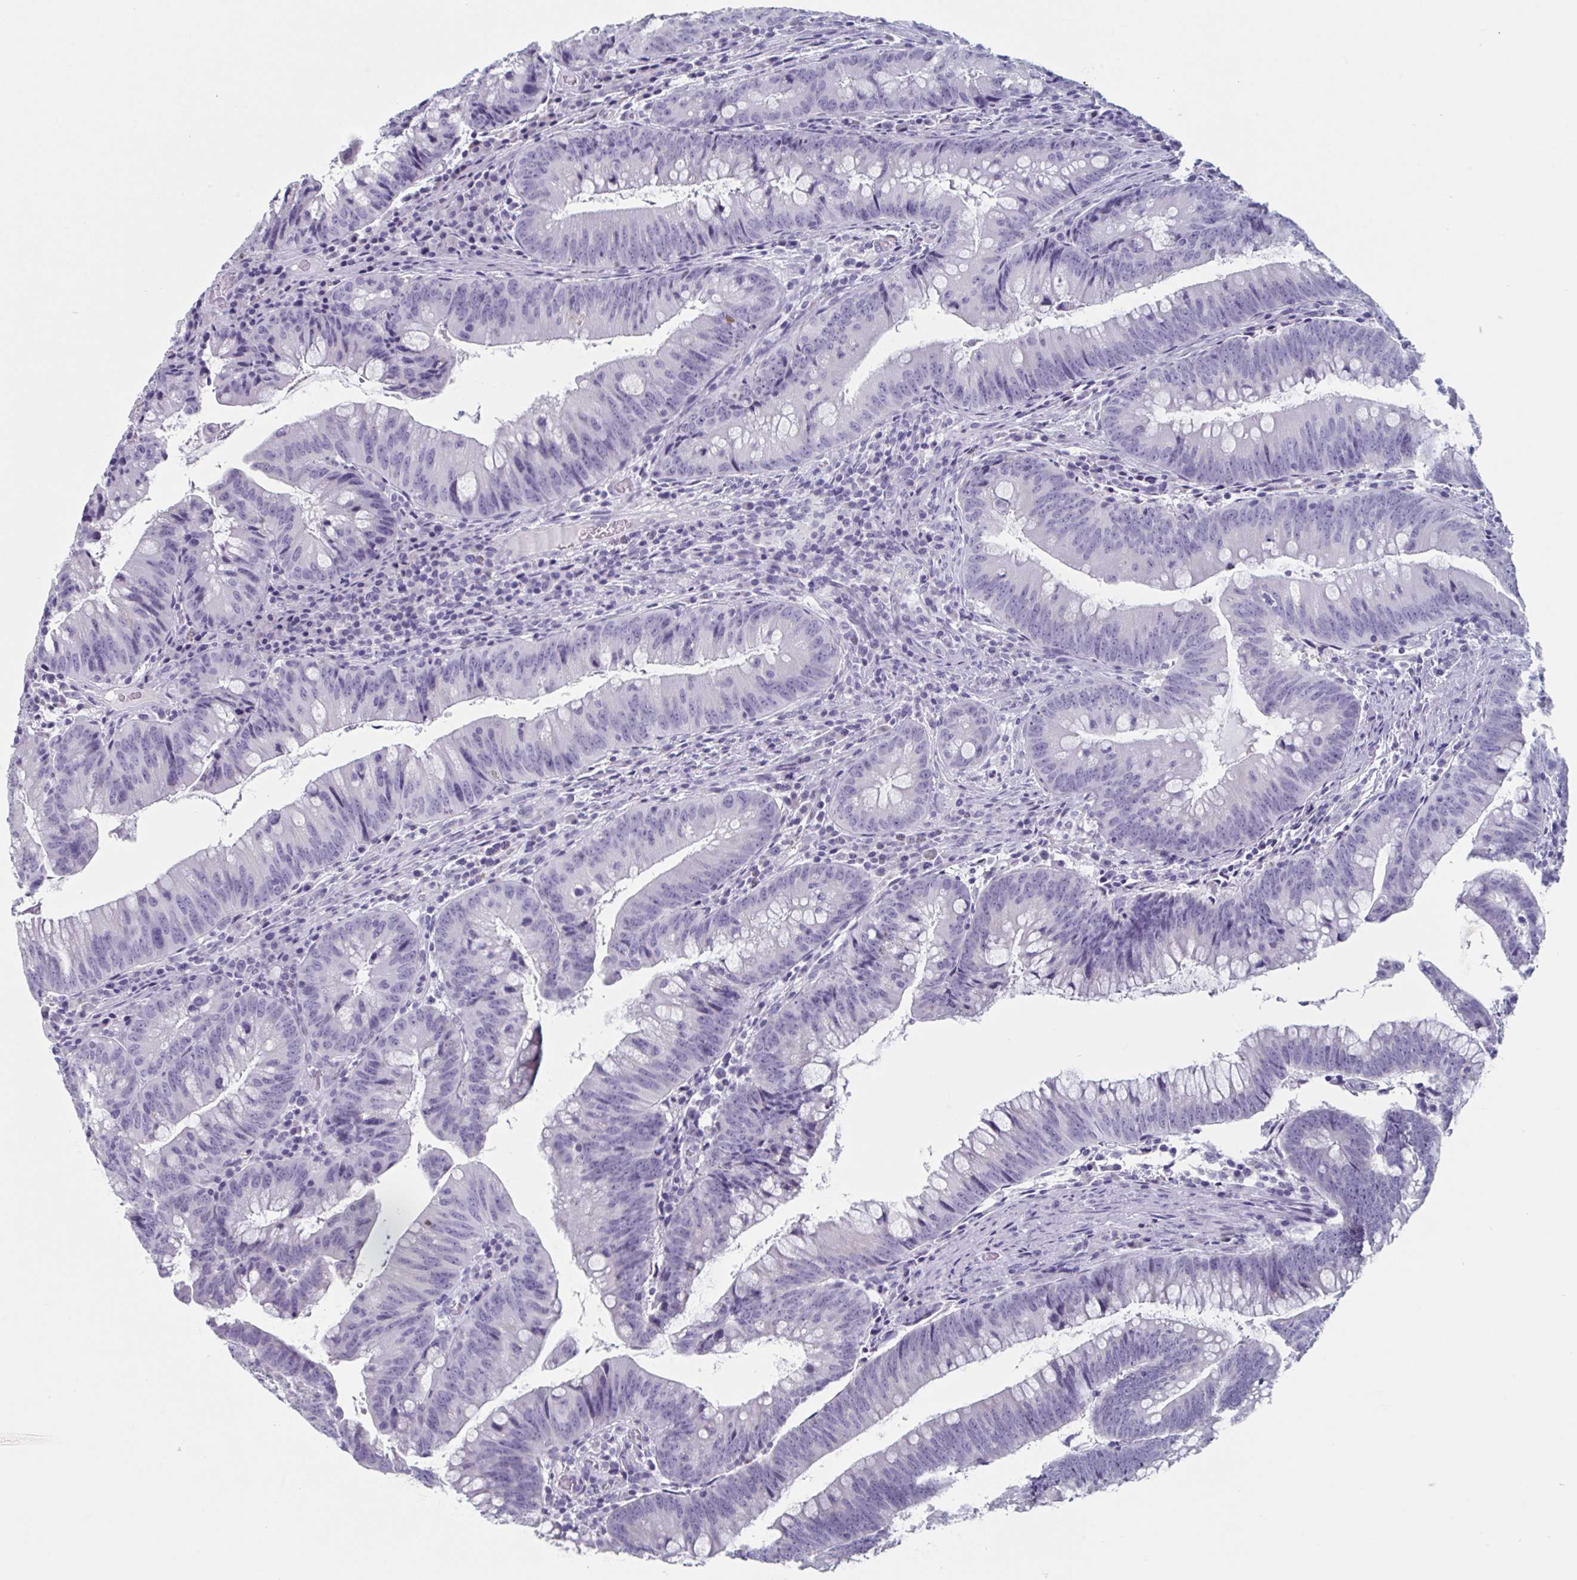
{"staining": {"intensity": "negative", "quantity": "none", "location": "none"}, "tissue": "colorectal cancer", "cell_type": "Tumor cells", "image_type": "cancer", "snomed": [{"axis": "morphology", "description": "Adenocarcinoma, NOS"}, {"axis": "topography", "description": "Colon"}], "caption": "Tumor cells are negative for protein expression in human colorectal cancer (adenocarcinoma).", "gene": "NDUFC2", "patient": {"sex": "male", "age": 62}}